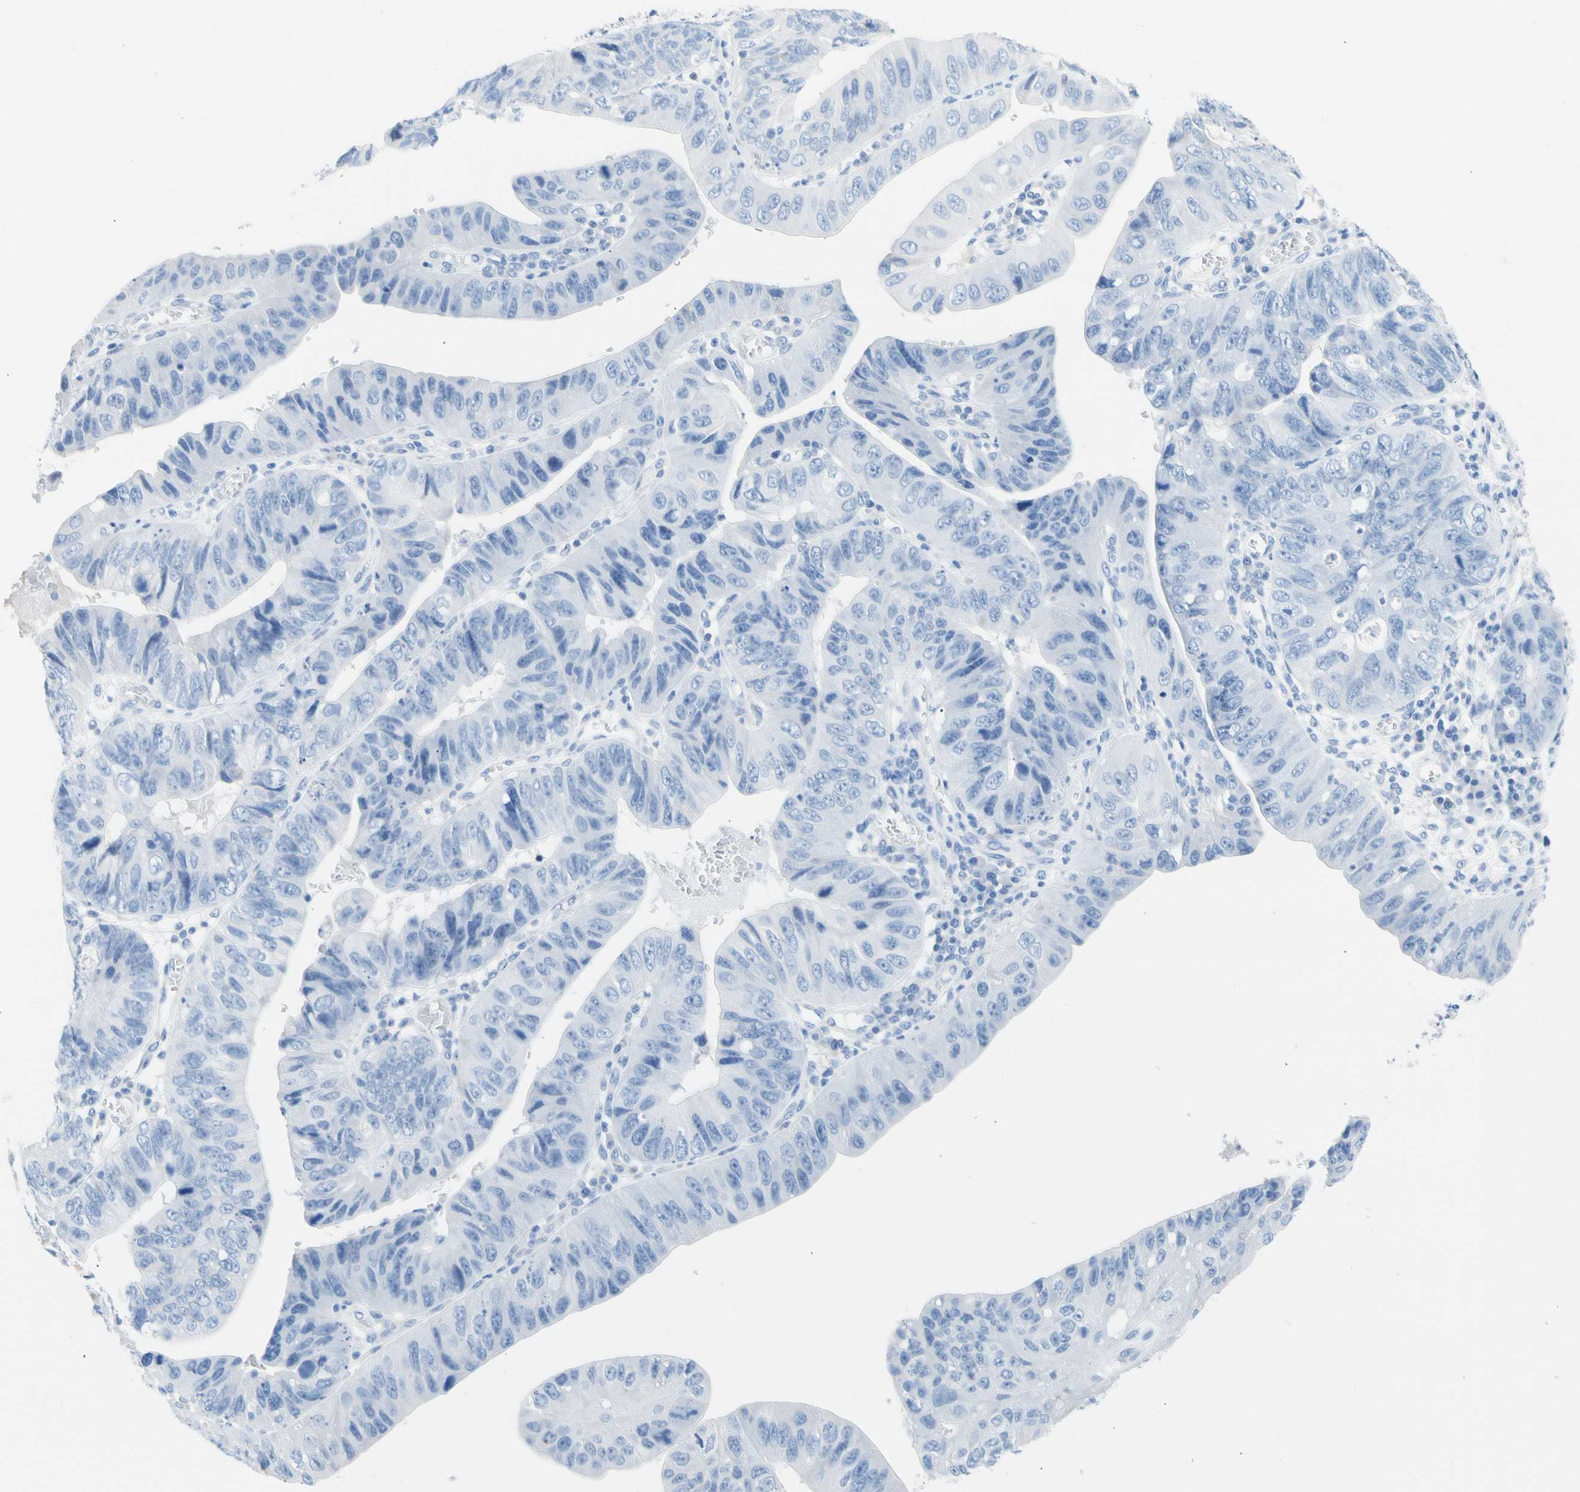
{"staining": {"intensity": "negative", "quantity": "none", "location": "none"}, "tissue": "stomach cancer", "cell_type": "Tumor cells", "image_type": "cancer", "snomed": [{"axis": "morphology", "description": "Adenocarcinoma, NOS"}, {"axis": "topography", "description": "Stomach"}], "caption": "IHC micrograph of neoplastic tissue: human adenocarcinoma (stomach) stained with DAB (3,3'-diaminobenzidine) reveals no significant protein positivity in tumor cells. (Stains: DAB (3,3'-diaminobenzidine) immunohistochemistry (IHC) with hematoxylin counter stain, Microscopy: brightfield microscopy at high magnification).", "gene": "CEL", "patient": {"sex": "male", "age": 59}}